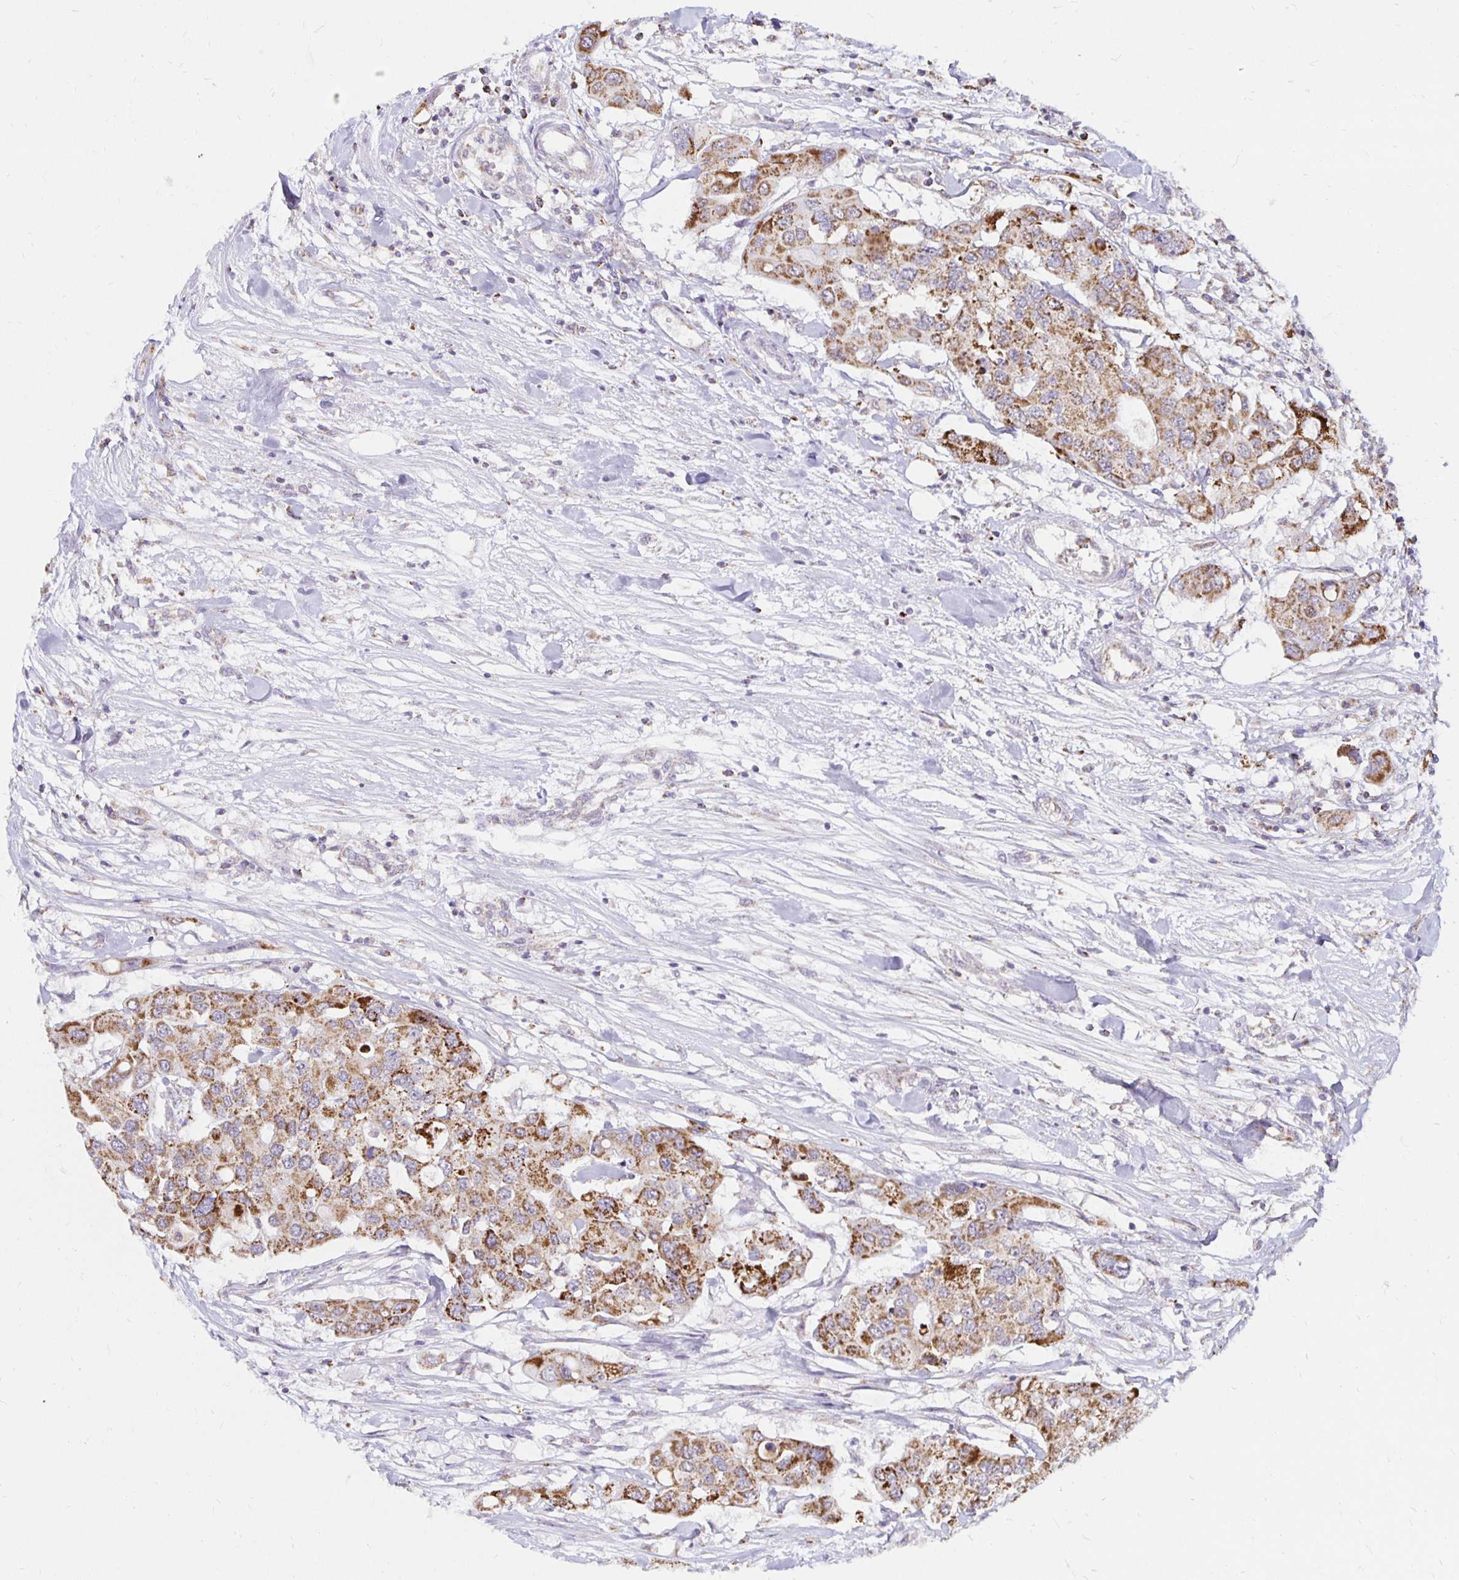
{"staining": {"intensity": "moderate", "quantity": ">75%", "location": "cytoplasmic/membranous"}, "tissue": "colorectal cancer", "cell_type": "Tumor cells", "image_type": "cancer", "snomed": [{"axis": "morphology", "description": "Adenocarcinoma, NOS"}, {"axis": "topography", "description": "Colon"}], "caption": "Immunohistochemical staining of human colorectal cancer (adenocarcinoma) demonstrates medium levels of moderate cytoplasmic/membranous protein positivity in approximately >75% of tumor cells.", "gene": "IER3", "patient": {"sex": "male", "age": 77}}